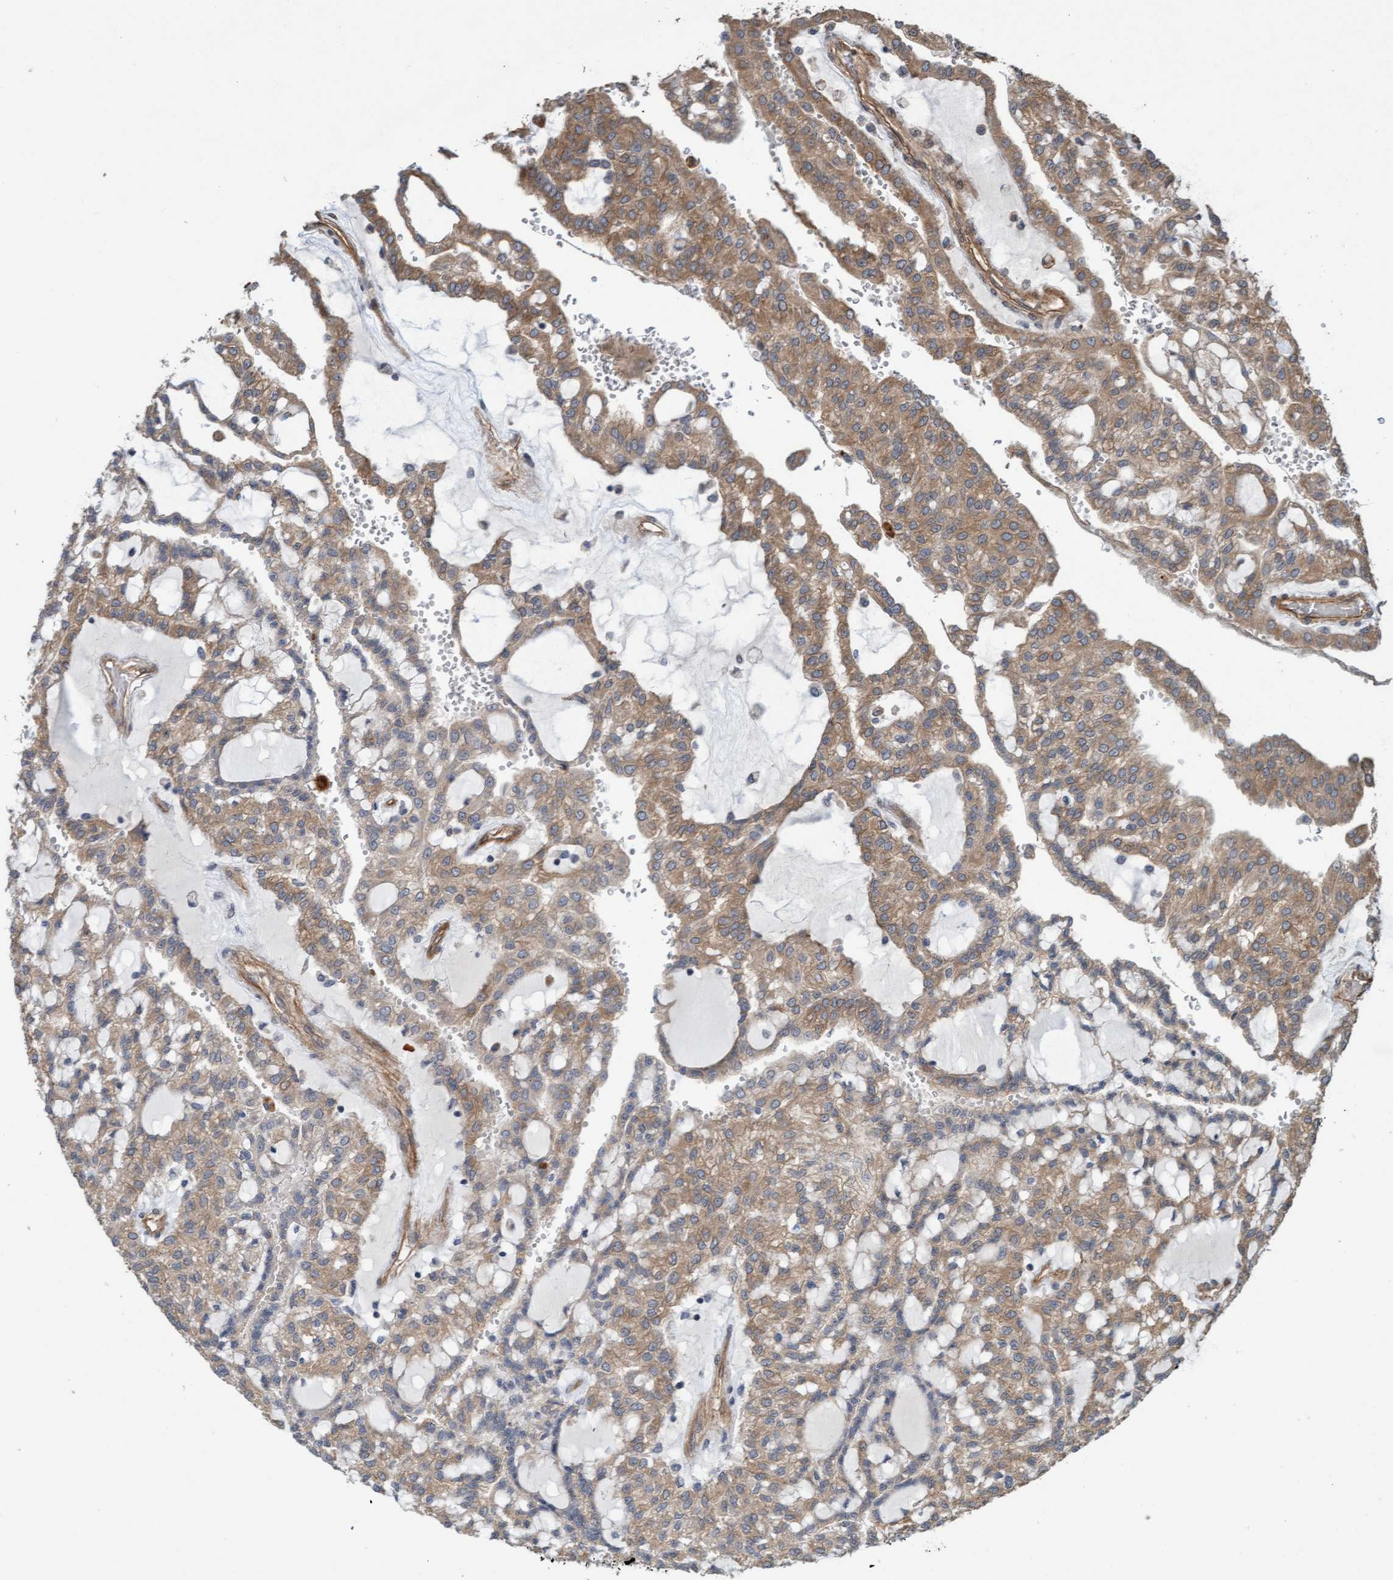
{"staining": {"intensity": "moderate", "quantity": ">75%", "location": "cytoplasmic/membranous"}, "tissue": "renal cancer", "cell_type": "Tumor cells", "image_type": "cancer", "snomed": [{"axis": "morphology", "description": "Adenocarcinoma, NOS"}, {"axis": "topography", "description": "Kidney"}], "caption": "The histopathology image reveals staining of adenocarcinoma (renal), revealing moderate cytoplasmic/membranous protein staining (brown color) within tumor cells.", "gene": "CDC42EP4", "patient": {"sex": "male", "age": 63}}